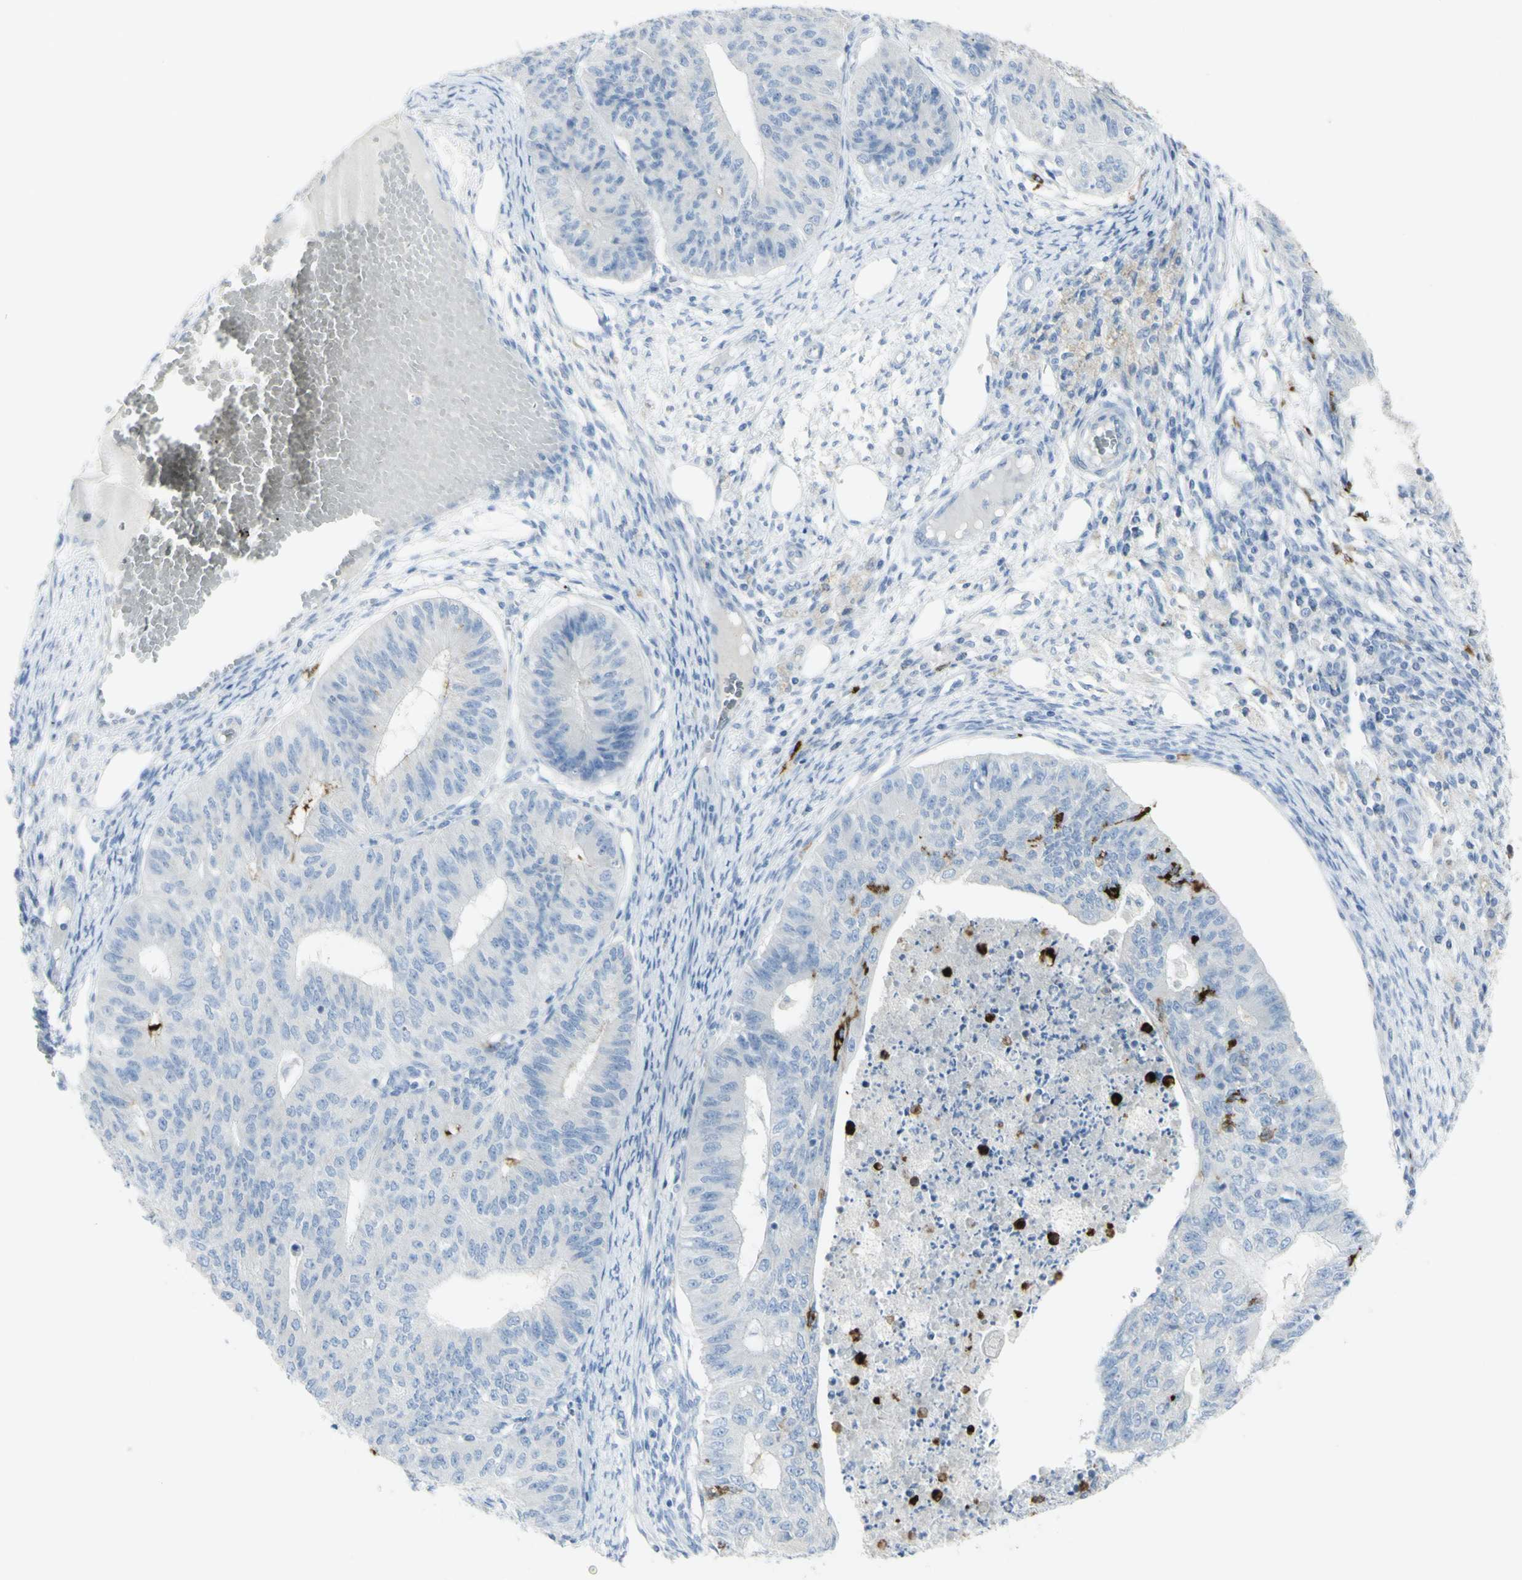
{"staining": {"intensity": "negative", "quantity": "none", "location": "none"}, "tissue": "endometrial cancer", "cell_type": "Tumor cells", "image_type": "cancer", "snomed": [{"axis": "morphology", "description": "Adenocarcinoma, NOS"}, {"axis": "topography", "description": "Endometrium"}], "caption": "DAB immunohistochemical staining of endometrial adenocarcinoma demonstrates no significant staining in tumor cells.", "gene": "CD207", "patient": {"sex": "female", "age": 32}}